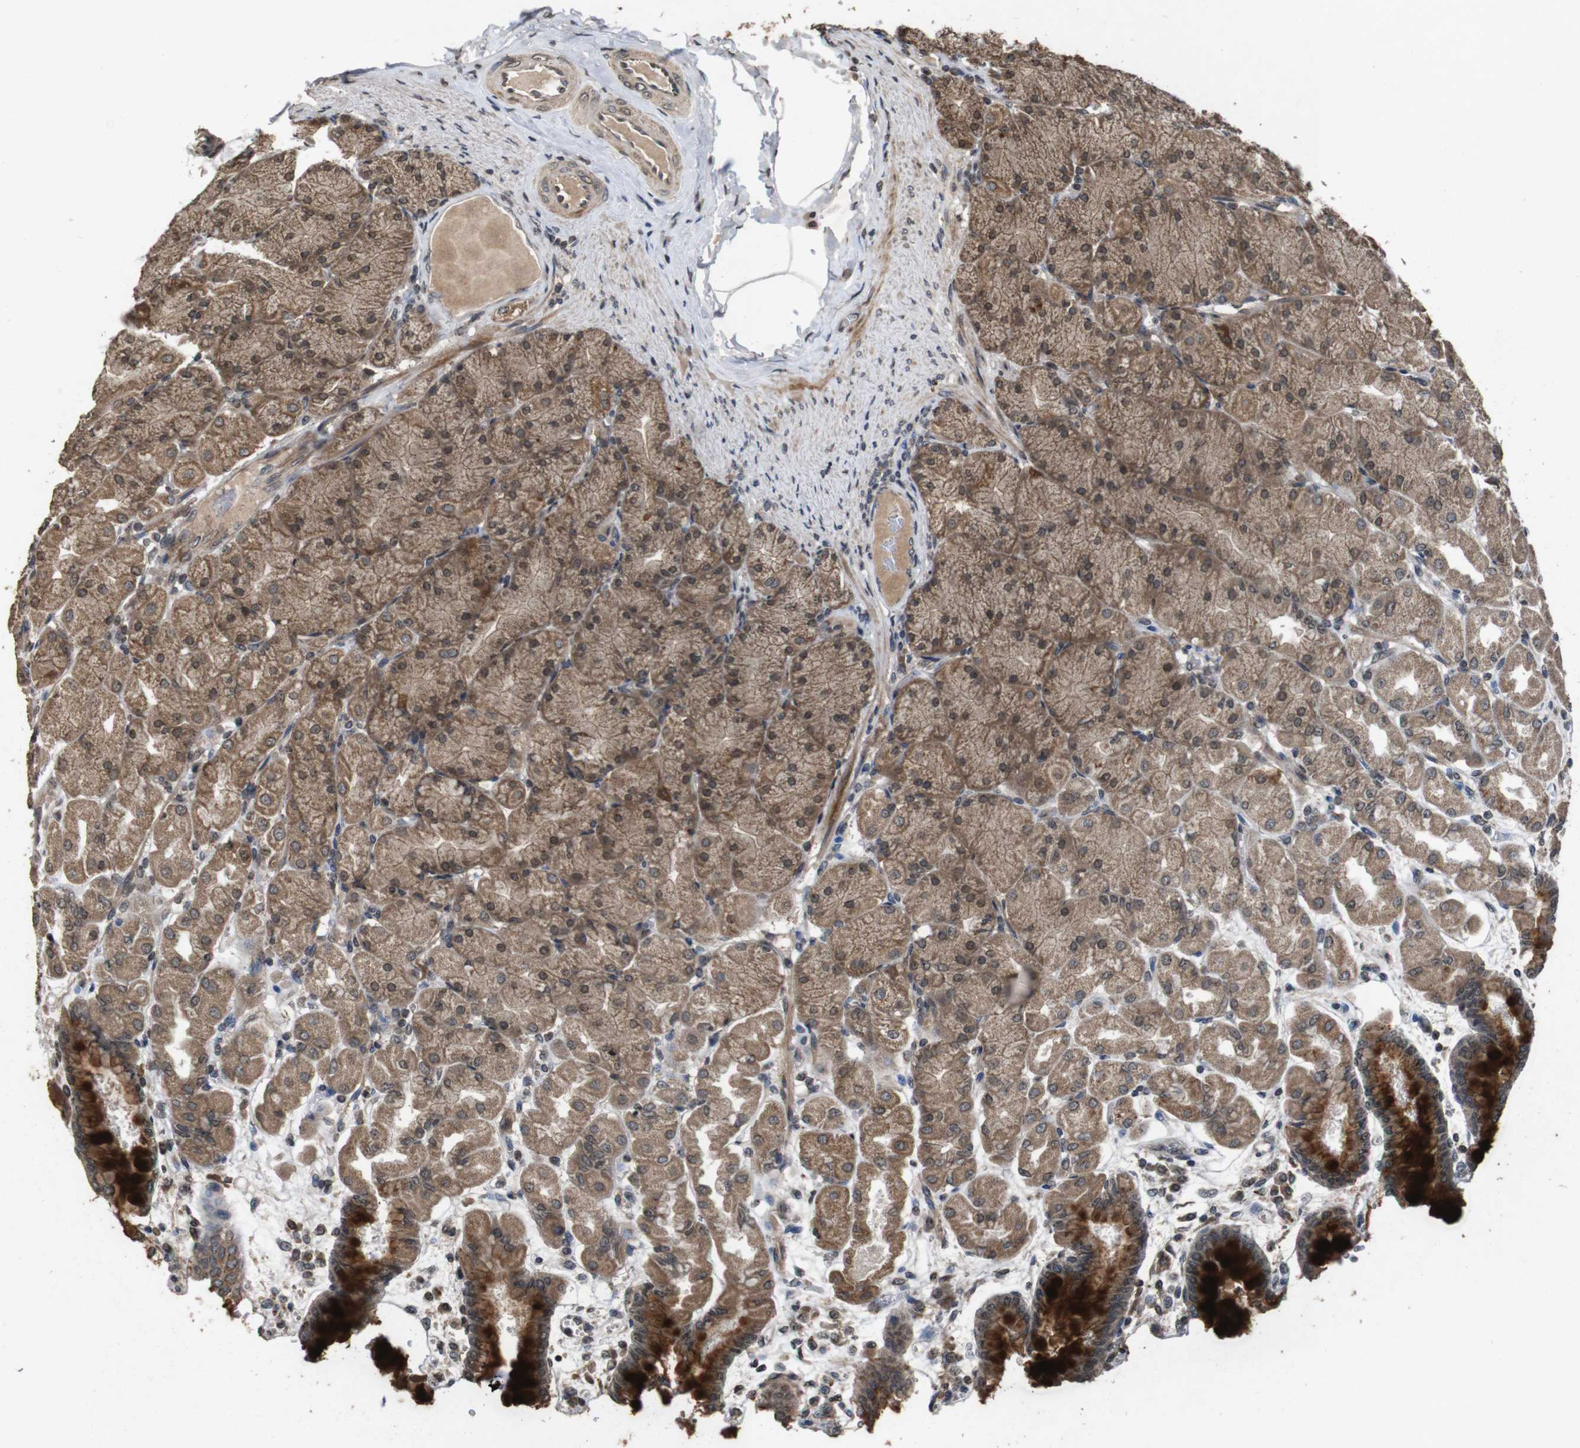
{"staining": {"intensity": "strong", "quantity": ">75%", "location": "cytoplasmic/membranous"}, "tissue": "stomach", "cell_type": "Glandular cells", "image_type": "normal", "snomed": [{"axis": "morphology", "description": "Normal tissue, NOS"}, {"axis": "topography", "description": "Stomach, upper"}], "caption": "An image showing strong cytoplasmic/membranous positivity in approximately >75% of glandular cells in benign stomach, as visualized by brown immunohistochemical staining.", "gene": "SORL1", "patient": {"sex": "female", "age": 56}}